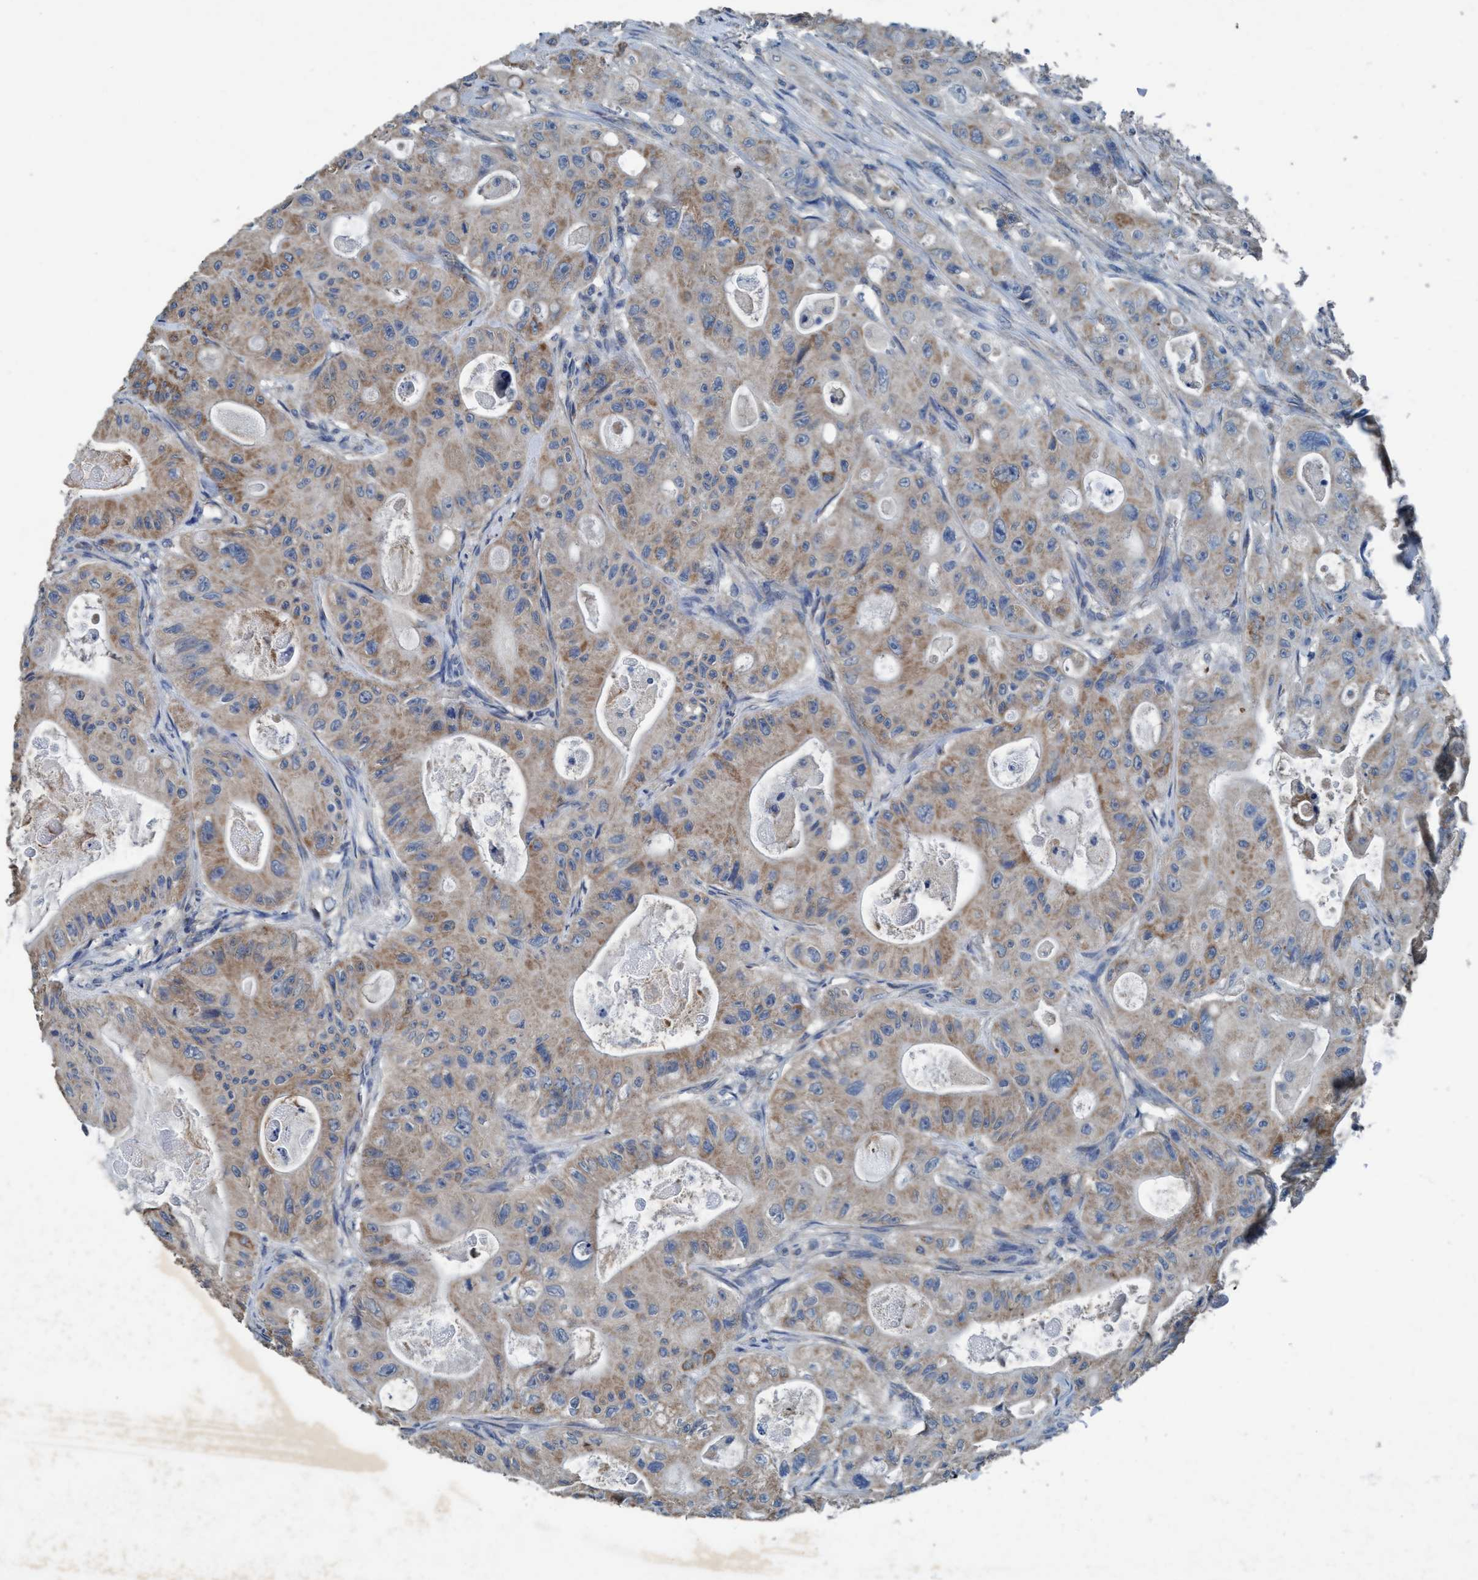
{"staining": {"intensity": "moderate", "quantity": ">75%", "location": "cytoplasmic/membranous"}, "tissue": "colorectal cancer", "cell_type": "Tumor cells", "image_type": "cancer", "snomed": [{"axis": "morphology", "description": "Adenocarcinoma, NOS"}, {"axis": "topography", "description": "Colon"}], "caption": "This image displays immunohistochemistry (IHC) staining of colorectal cancer (adenocarcinoma), with medium moderate cytoplasmic/membranous expression in about >75% of tumor cells.", "gene": "ANKFN1", "patient": {"sex": "female", "age": 46}}